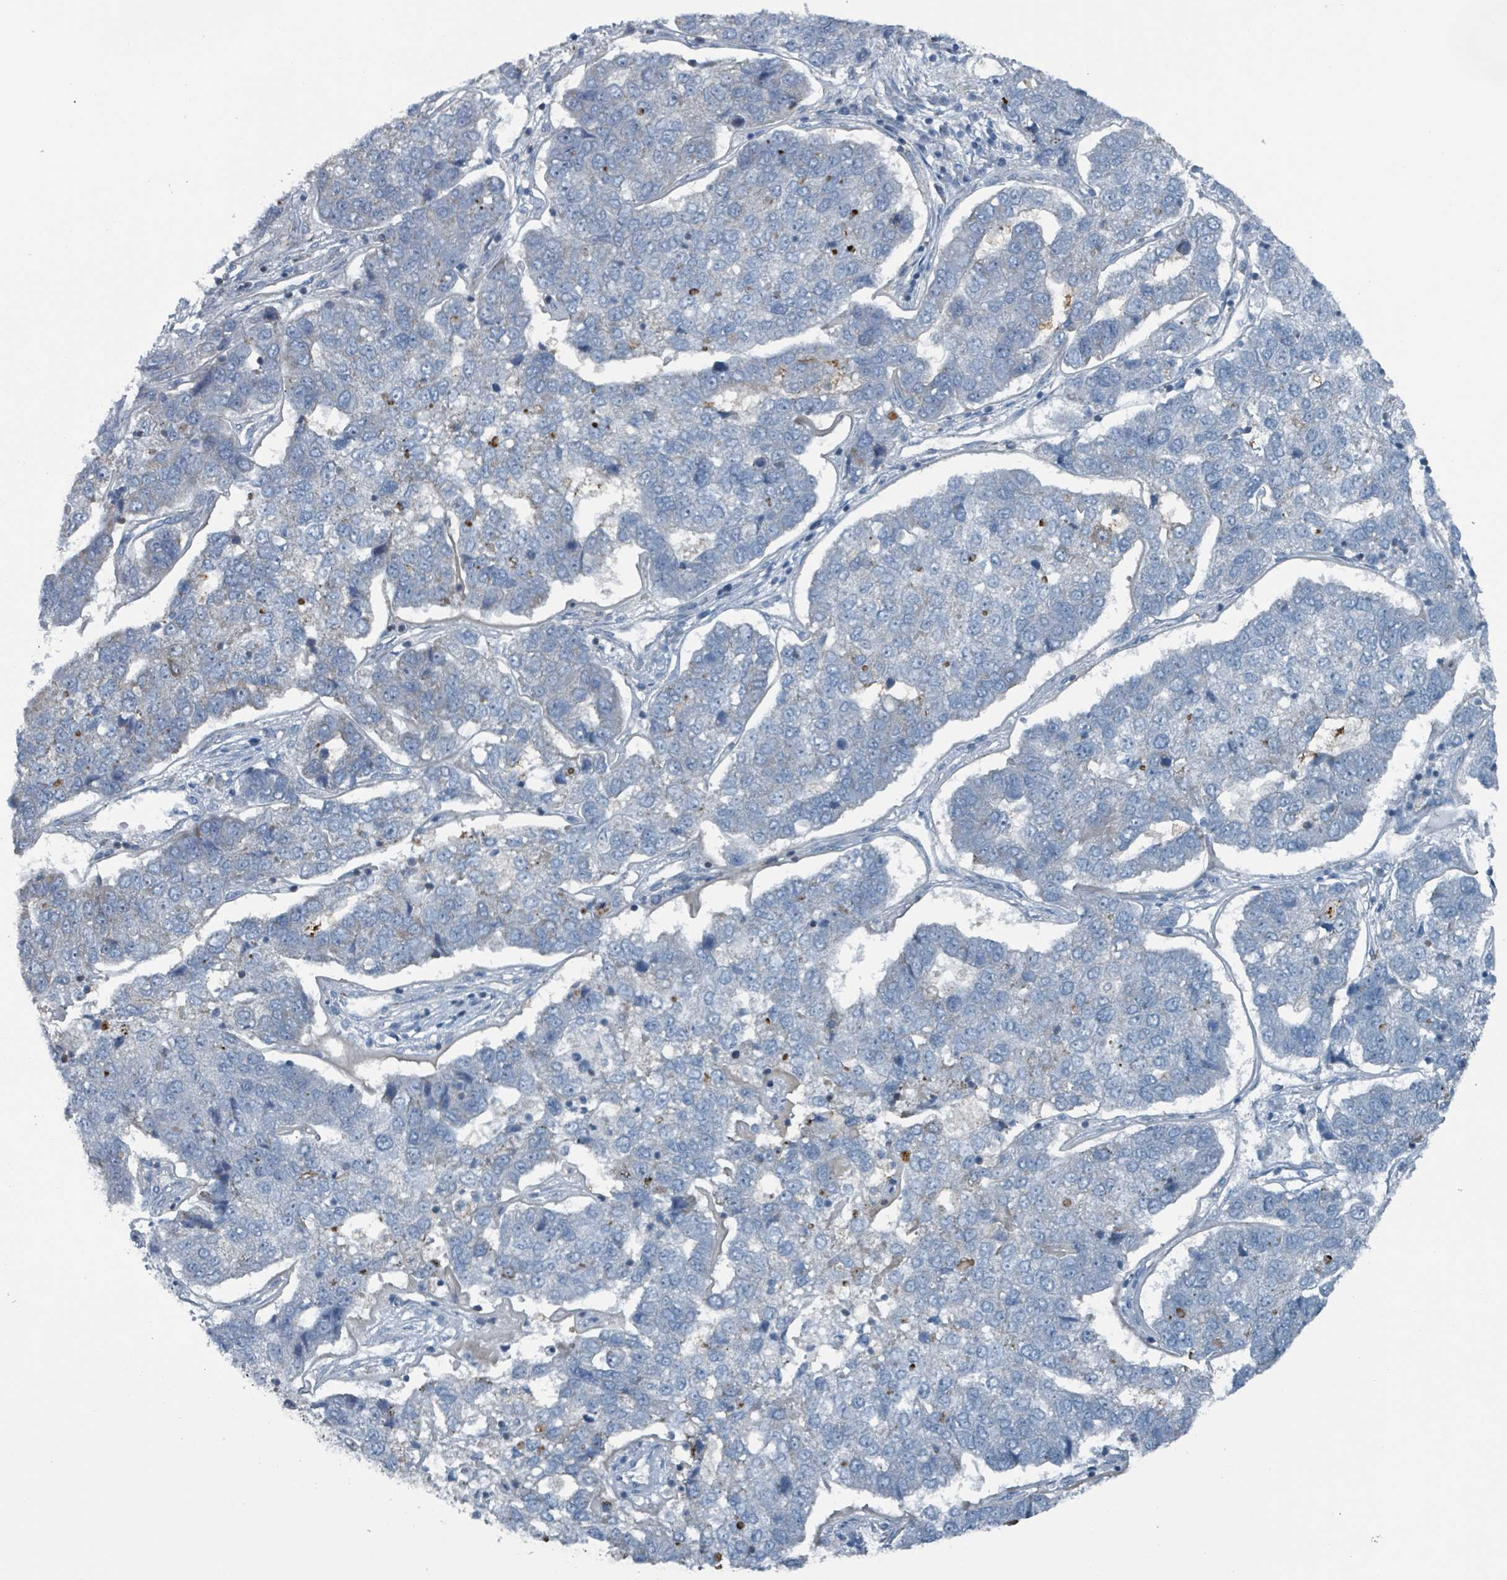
{"staining": {"intensity": "negative", "quantity": "none", "location": "none"}, "tissue": "pancreatic cancer", "cell_type": "Tumor cells", "image_type": "cancer", "snomed": [{"axis": "morphology", "description": "Adenocarcinoma, NOS"}, {"axis": "topography", "description": "Pancreas"}], "caption": "DAB (3,3'-diaminobenzidine) immunohistochemical staining of adenocarcinoma (pancreatic) shows no significant expression in tumor cells.", "gene": "ABHD18", "patient": {"sex": "female", "age": 61}}